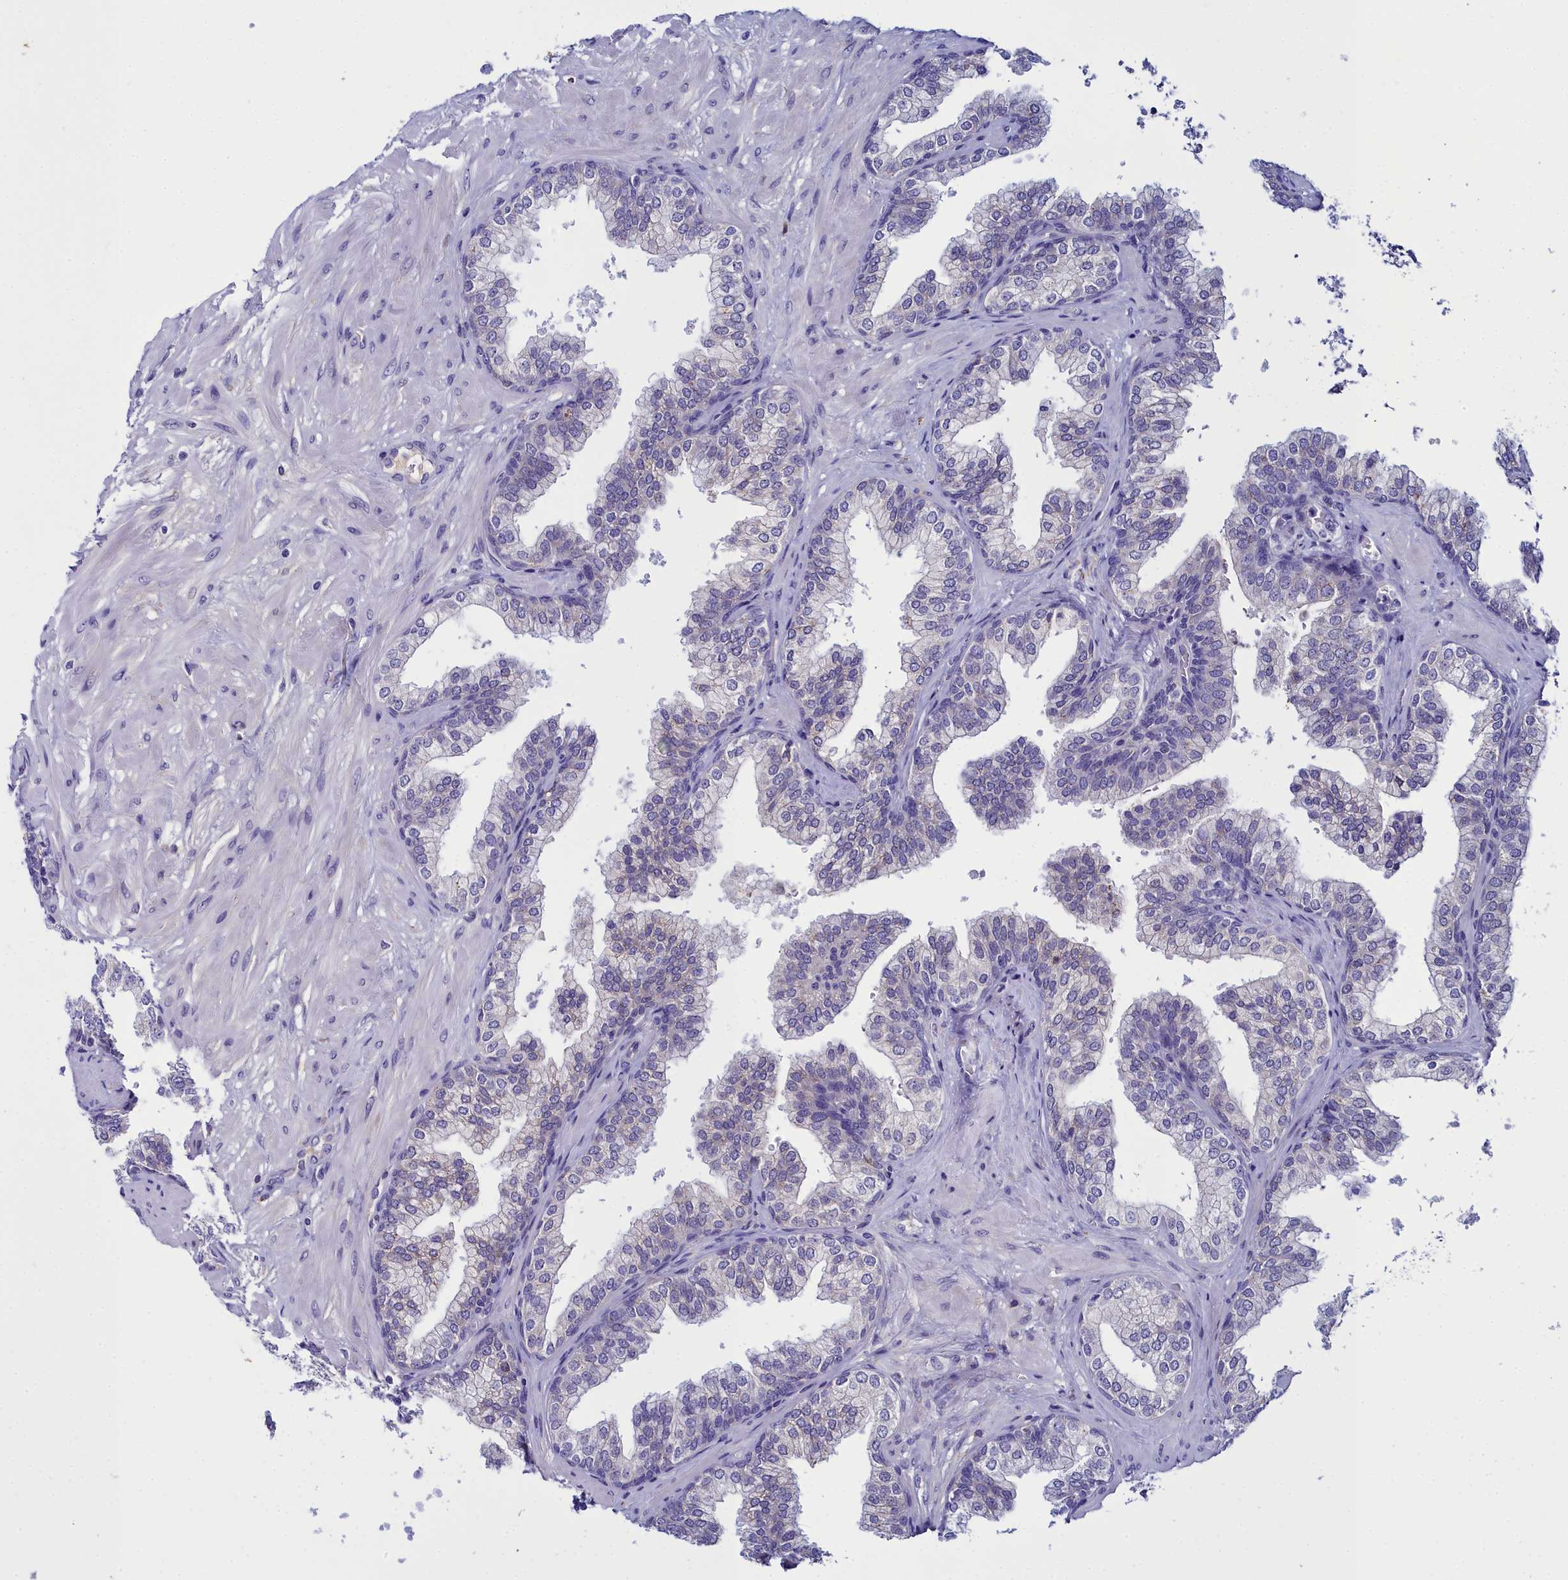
{"staining": {"intensity": "weak", "quantity": "<25%", "location": "cytoplasmic/membranous"}, "tissue": "prostate", "cell_type": "Glandular cells", "image_type": "normal", "snomed": [{"axis": "morphology", "description": "Normal tissue, NOS"}, {"axis": "topography", "description": "Prostate"}], "caption": "This image is of benign prostate stained with IHC to label a protein in brown with the nuclei are counter-stained blue. There is no expression in glandular cells.", "gene": "ELAPOR2", "patient": {"sex": "male", "age": 60}}